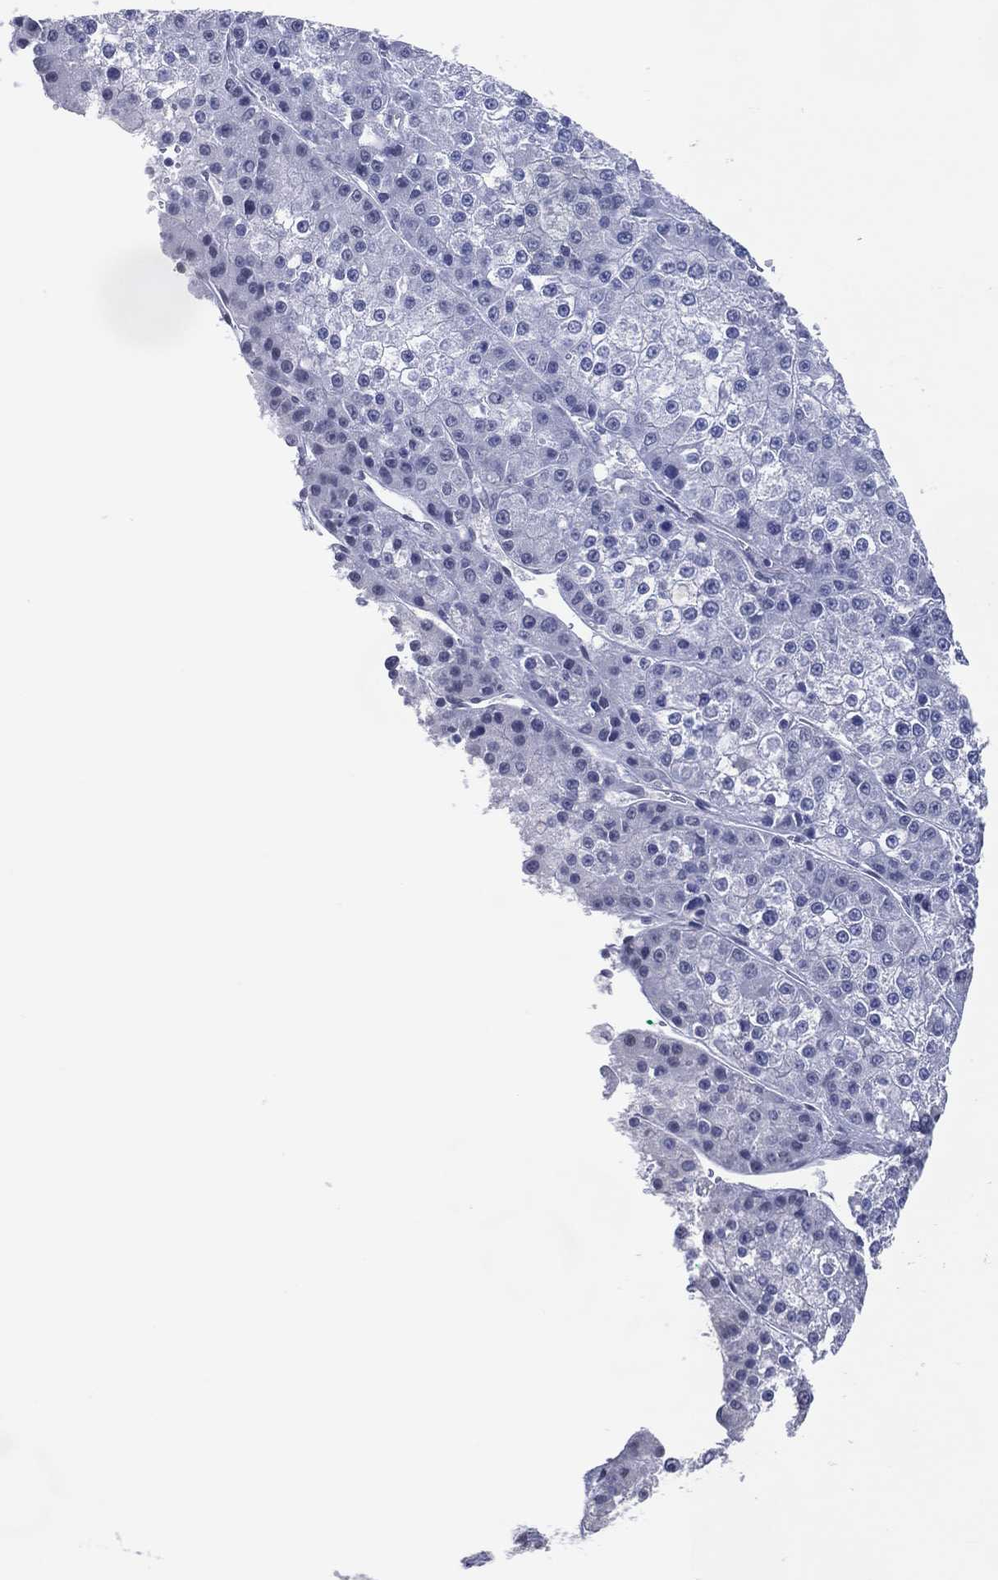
{"staining": {"intensity": "negative", "quantity": "none", "location": "none"}, "tissue": "liver cancer", "cell_type": "Tumor cells", "image_type": "cancer", "snomed": [{"axis": "morphology", "description": "Carcinoma, Hepatocellular, NOS"}, {"axis": "topography", "description": "Liver"}], "caption": "Immunohistochemical staining of hepatocellular carcinoma (liver) shows no significant positivity in tumor cells. (Stains: DAB IHC with hematoxylin counter stain, Microscopy: brightfield microscopy at high magnification).", "gene": "CFAP58", "patient": {"sex": "female", "age": 73}}